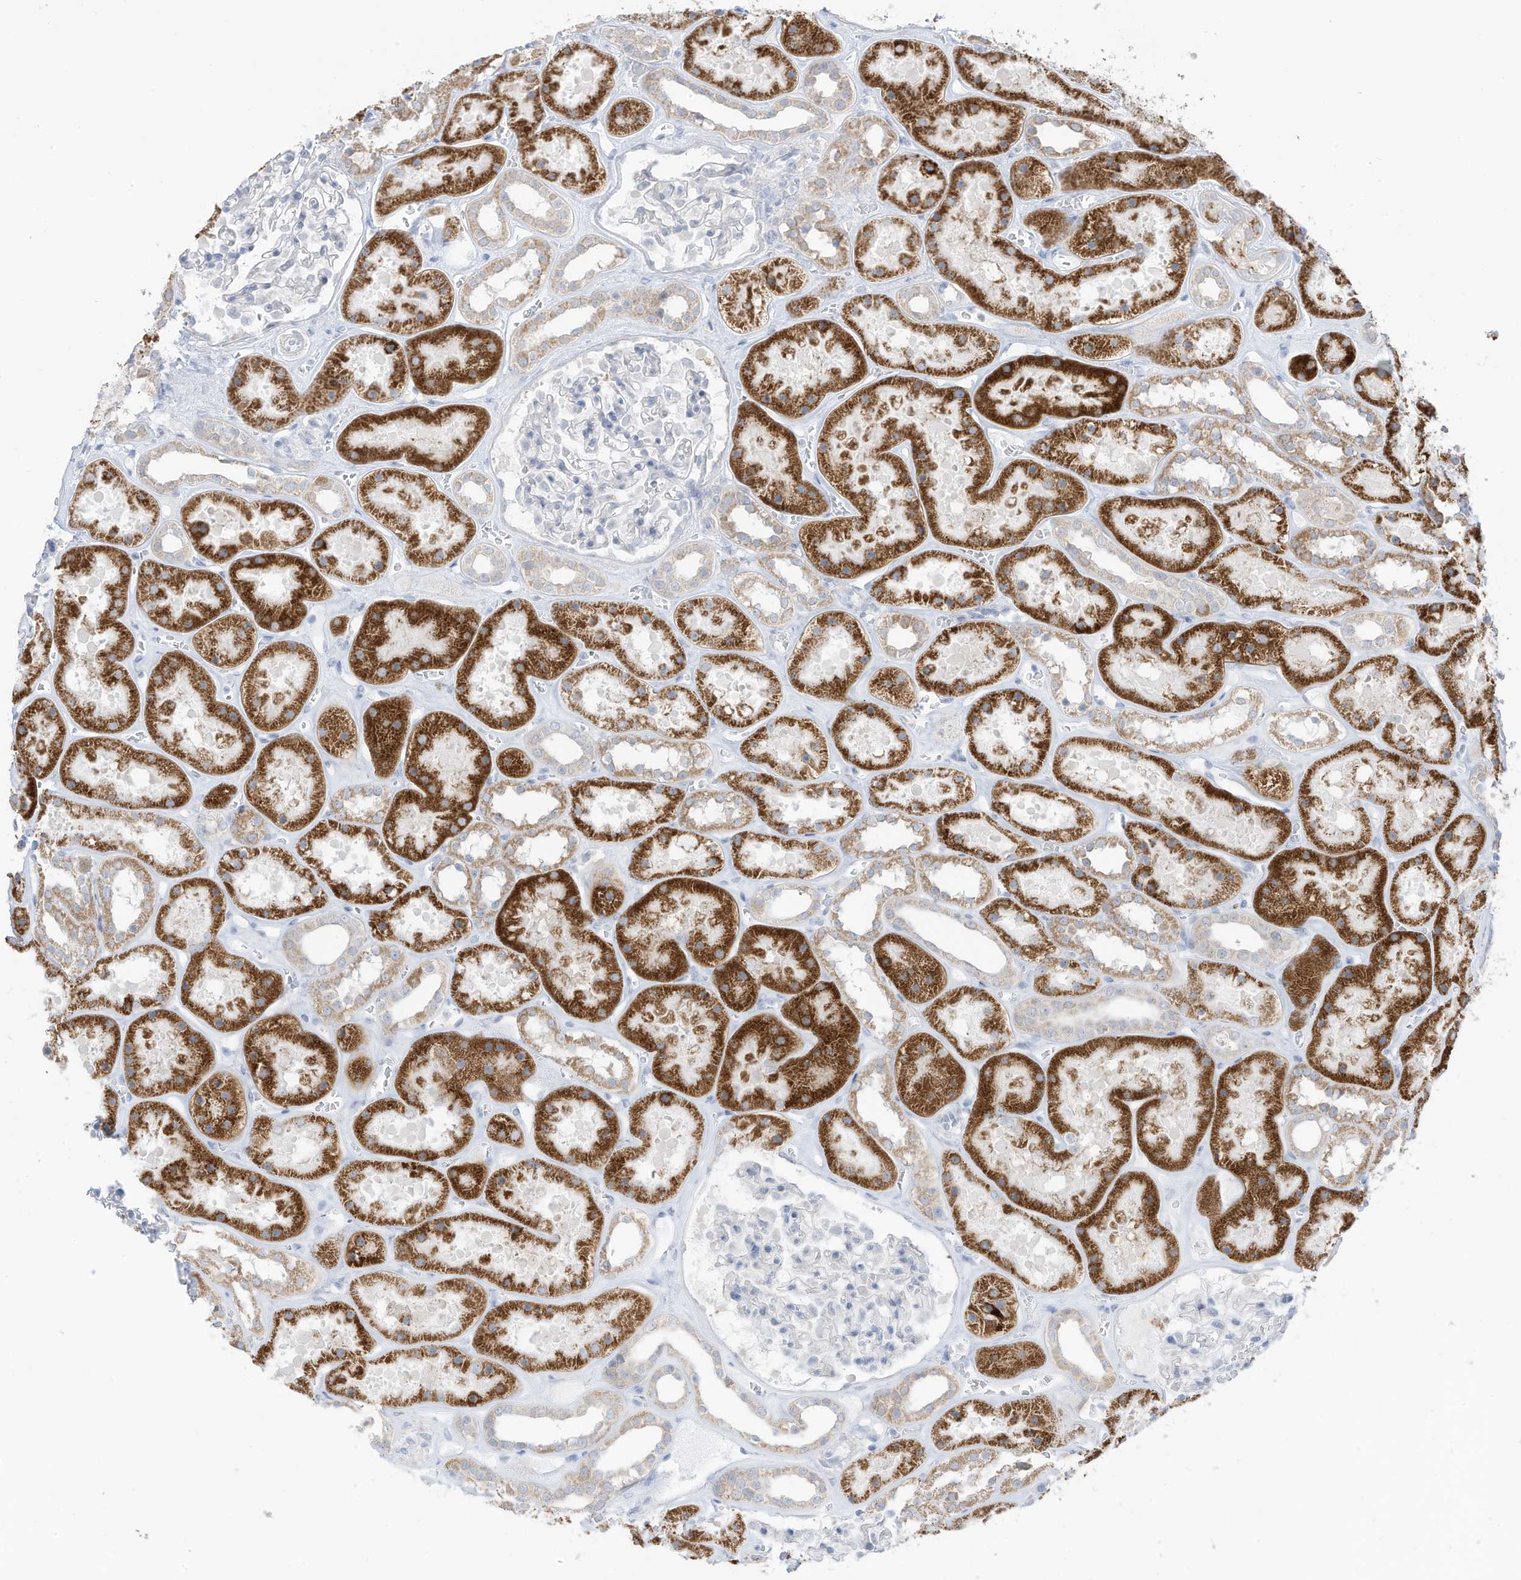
{"staining": {"intensity": "negative", "quantity": "none", "location": "none"}, "tissue": "kidney", "cell_type": "Cells in glomeruli", "image_type": "normal", "snomed": [{"axis": "morphology", "description": "Normal tissue, NOS"}, {"axis": "topography", "description": "Kidney"}], "caption": "IHC of unremarkable human kidney exhibits no expression in cells in glomeruli. (DAB (3,3'-diaminobenzidine) immunohistochemistry with hematoxylin counter stain).", "gene": "OGT", "patient": {"sex": "female", "age": 41}}